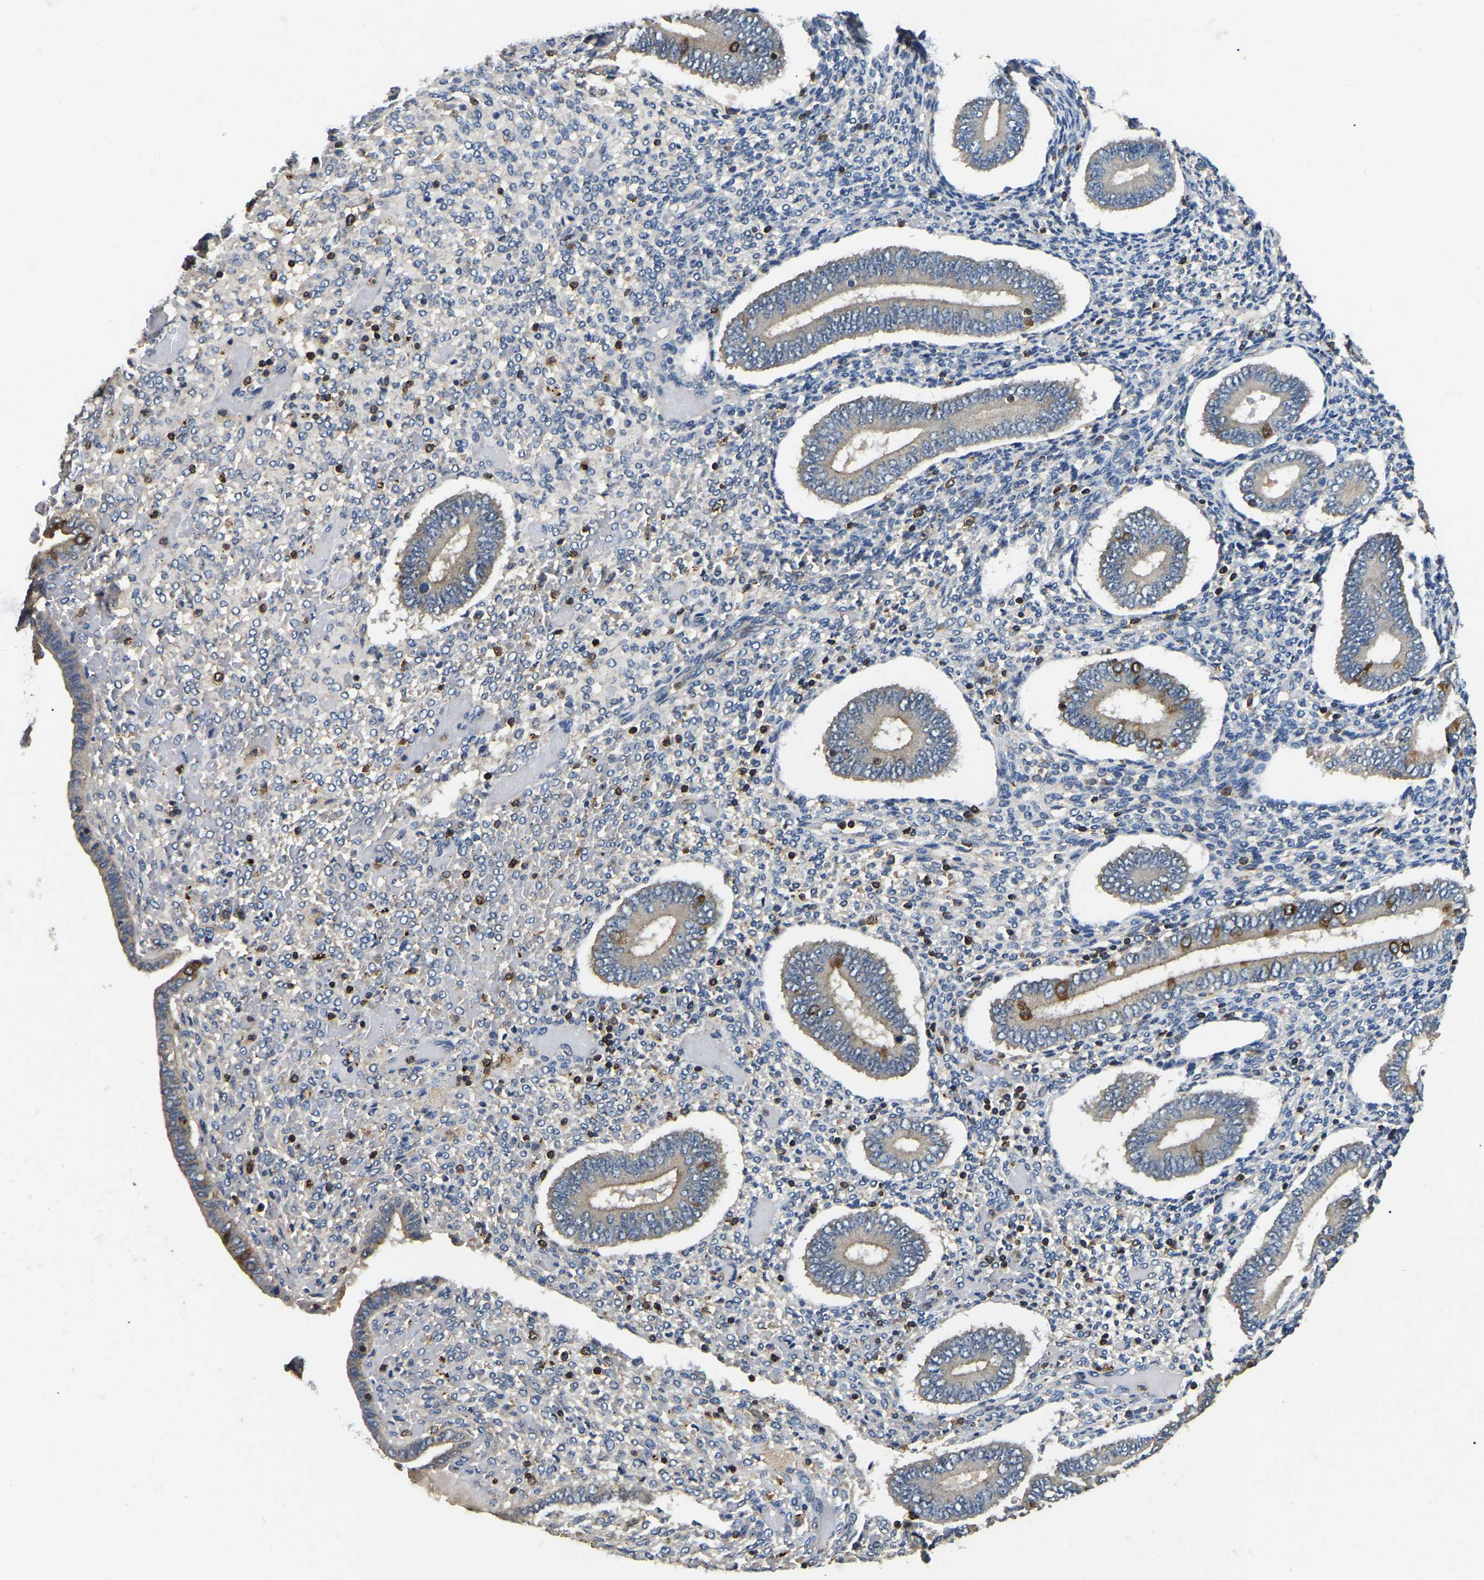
{"staining": {"intensity": "moderate", "quantity": "<25%", "location": "cytoplasmic/membranous"}, "tissue": "endometrium", "cell_type": "Cells in endometrial stroma", "image_type": "normal", "snomed": [{"axis": "morphology", "description": "Normal tissue, NOS"}, {"axis": "topography", "description": "Endometrium"}], "caption": "Immunohistochemical staining of benign human endometrium shows moderate cytoplasmic/membranous protein expression in approximately <25% of cells in endometrial stroma. (Brightfield microscopy of DAB IHC at high magnification).", "gene": "SMPD2", "patient": {"sex": "female", "age": 42}}